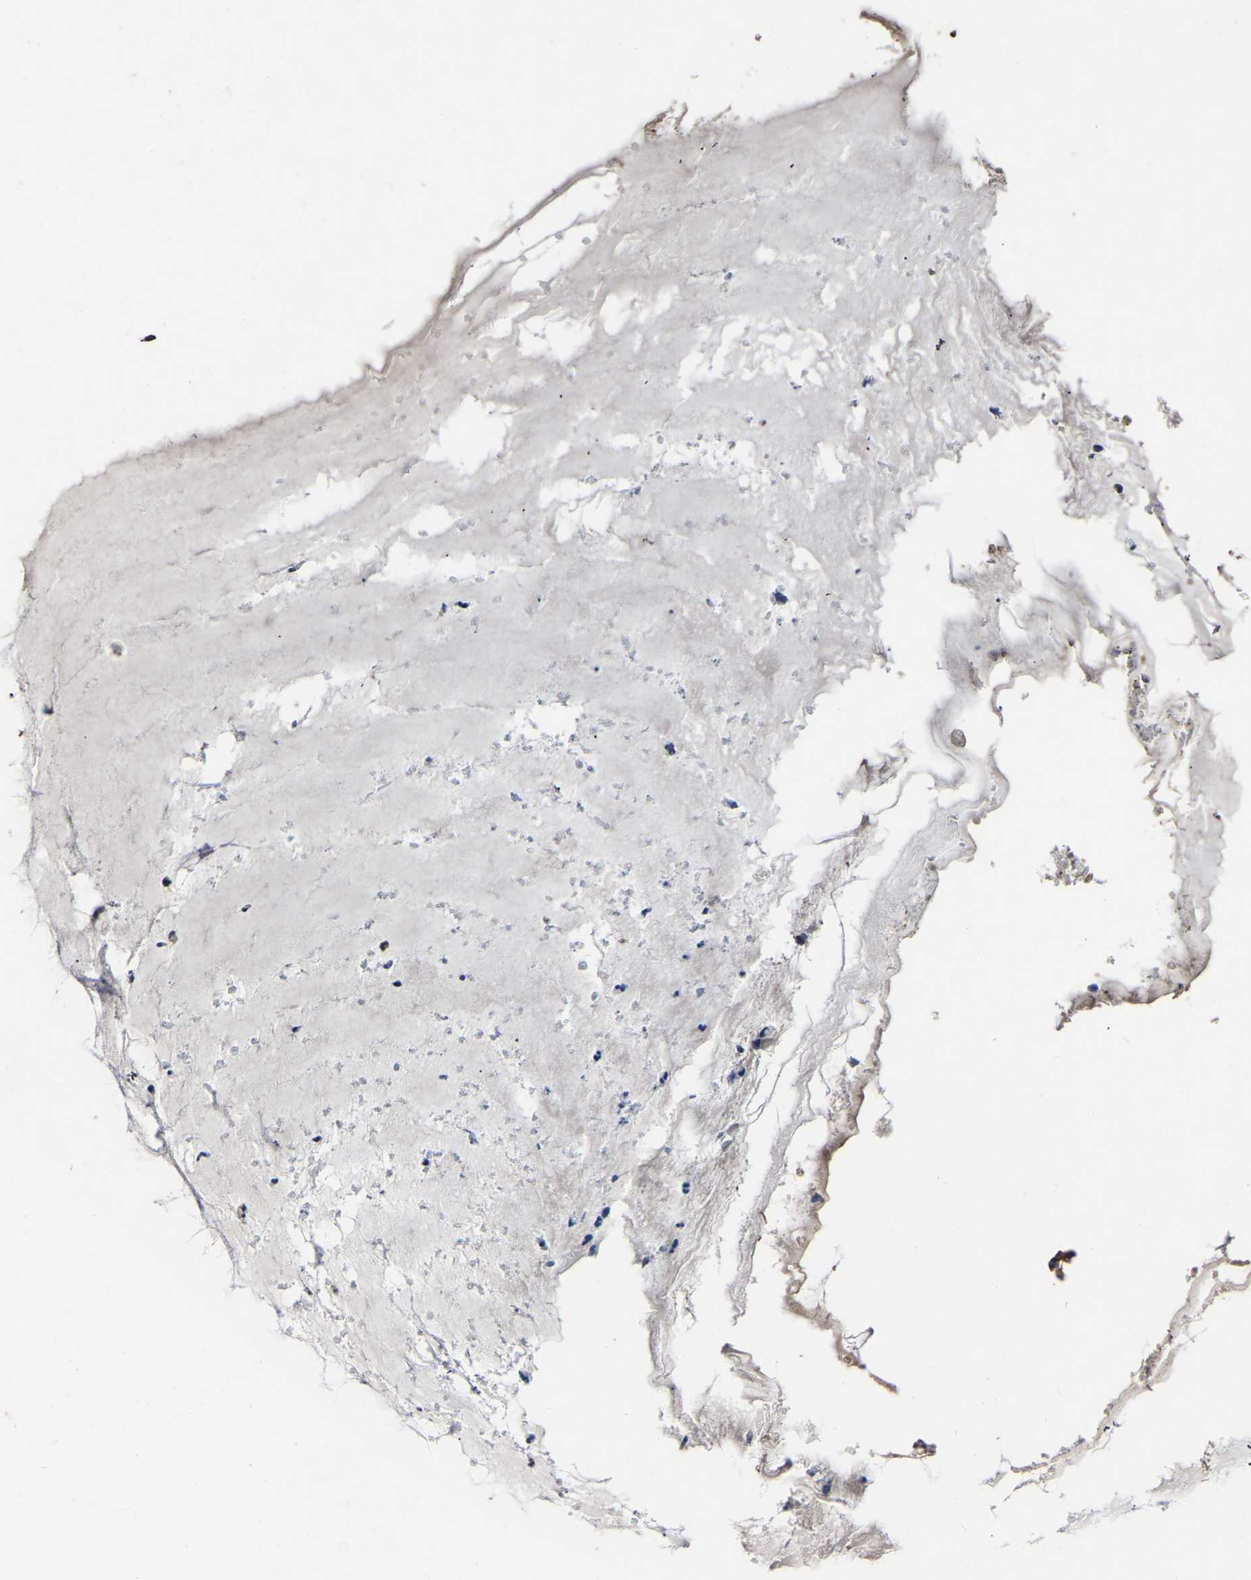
{"staining": {"intensity": "moderate", "quantity": ">75%", "location": "cytoplasmic/membranous"}, "tissue": "nasopharynx", "cell_type": "Respiratory epithelial cells", "image_type": "normal", "snomed": [{"axis": "morphology", "description": "Normal tissue, NOS"}, {"axis": "topography", "description": "Nasopharynx"}], "caption": "Nasopharynx stained with IHC exhibits moderate cytoplasmic/membranous staining in about >75% of respiratory epithelial cells.", "gene": "CRYZL1", "patient": {"sex": "male", "age": 21}}